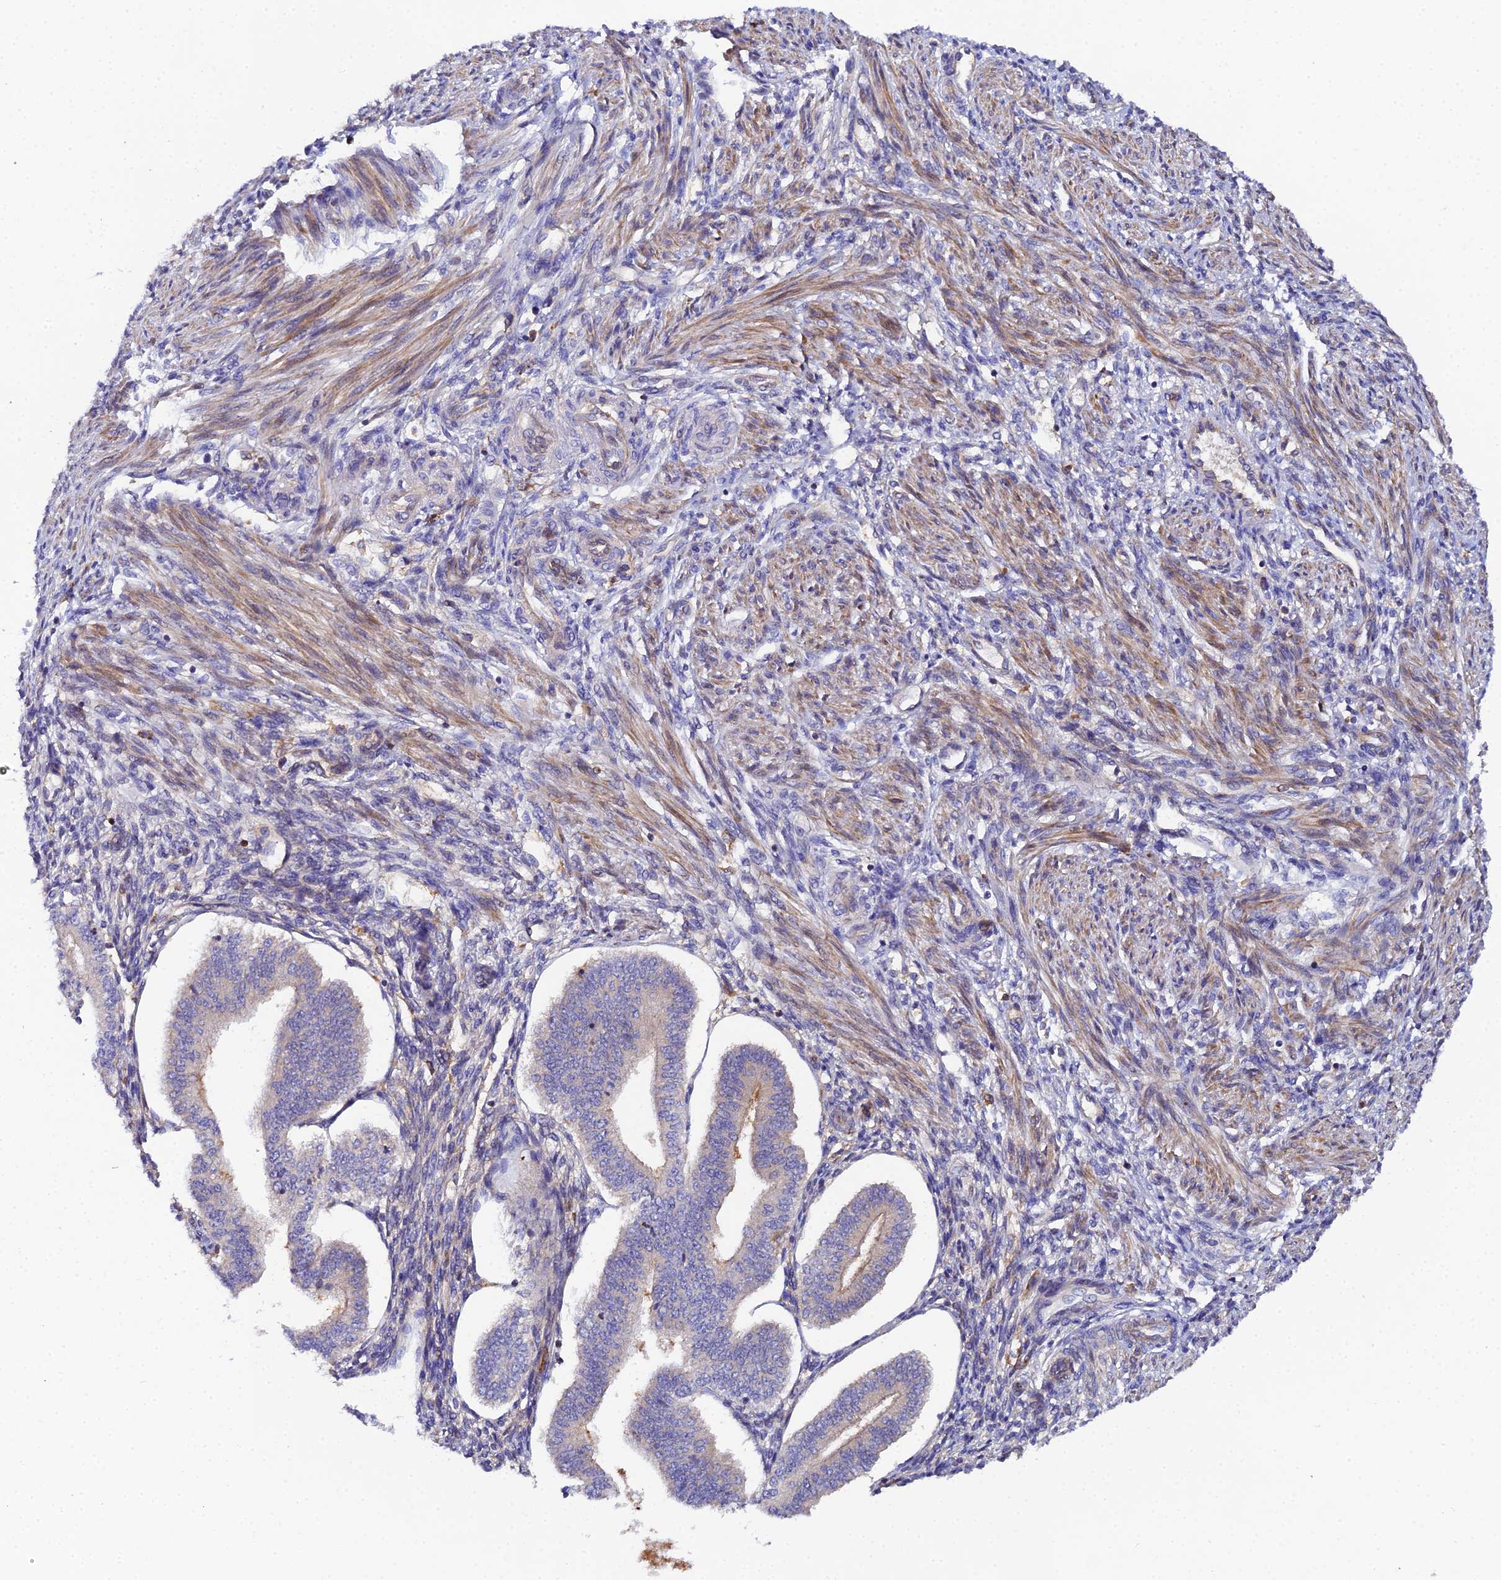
{"staining": {"intensity": "moderate", "quantity": "25%-75%", "location": "cytoplasmic/membranous"}, "tissue": "endometrium", "cell_type": "Cells in endometrial stroma", "image_type": "normal", "snomed": [{"axis": "morphology", "description": "Normal tissue, NOS"}, {"axis": "topography", "description": "Endometrium"}], "caption": "Immunohistochemistry (IHC) (DAB (3,3'-diaminobenzidine)) staining of normal human endometrium exhibits moderate cytoplasmic/membranous protein expression in about 25%-75% of cells in endometrial stroma.", "gene": "GNG5B", "patient": {"sex": "female", "age": 34}}